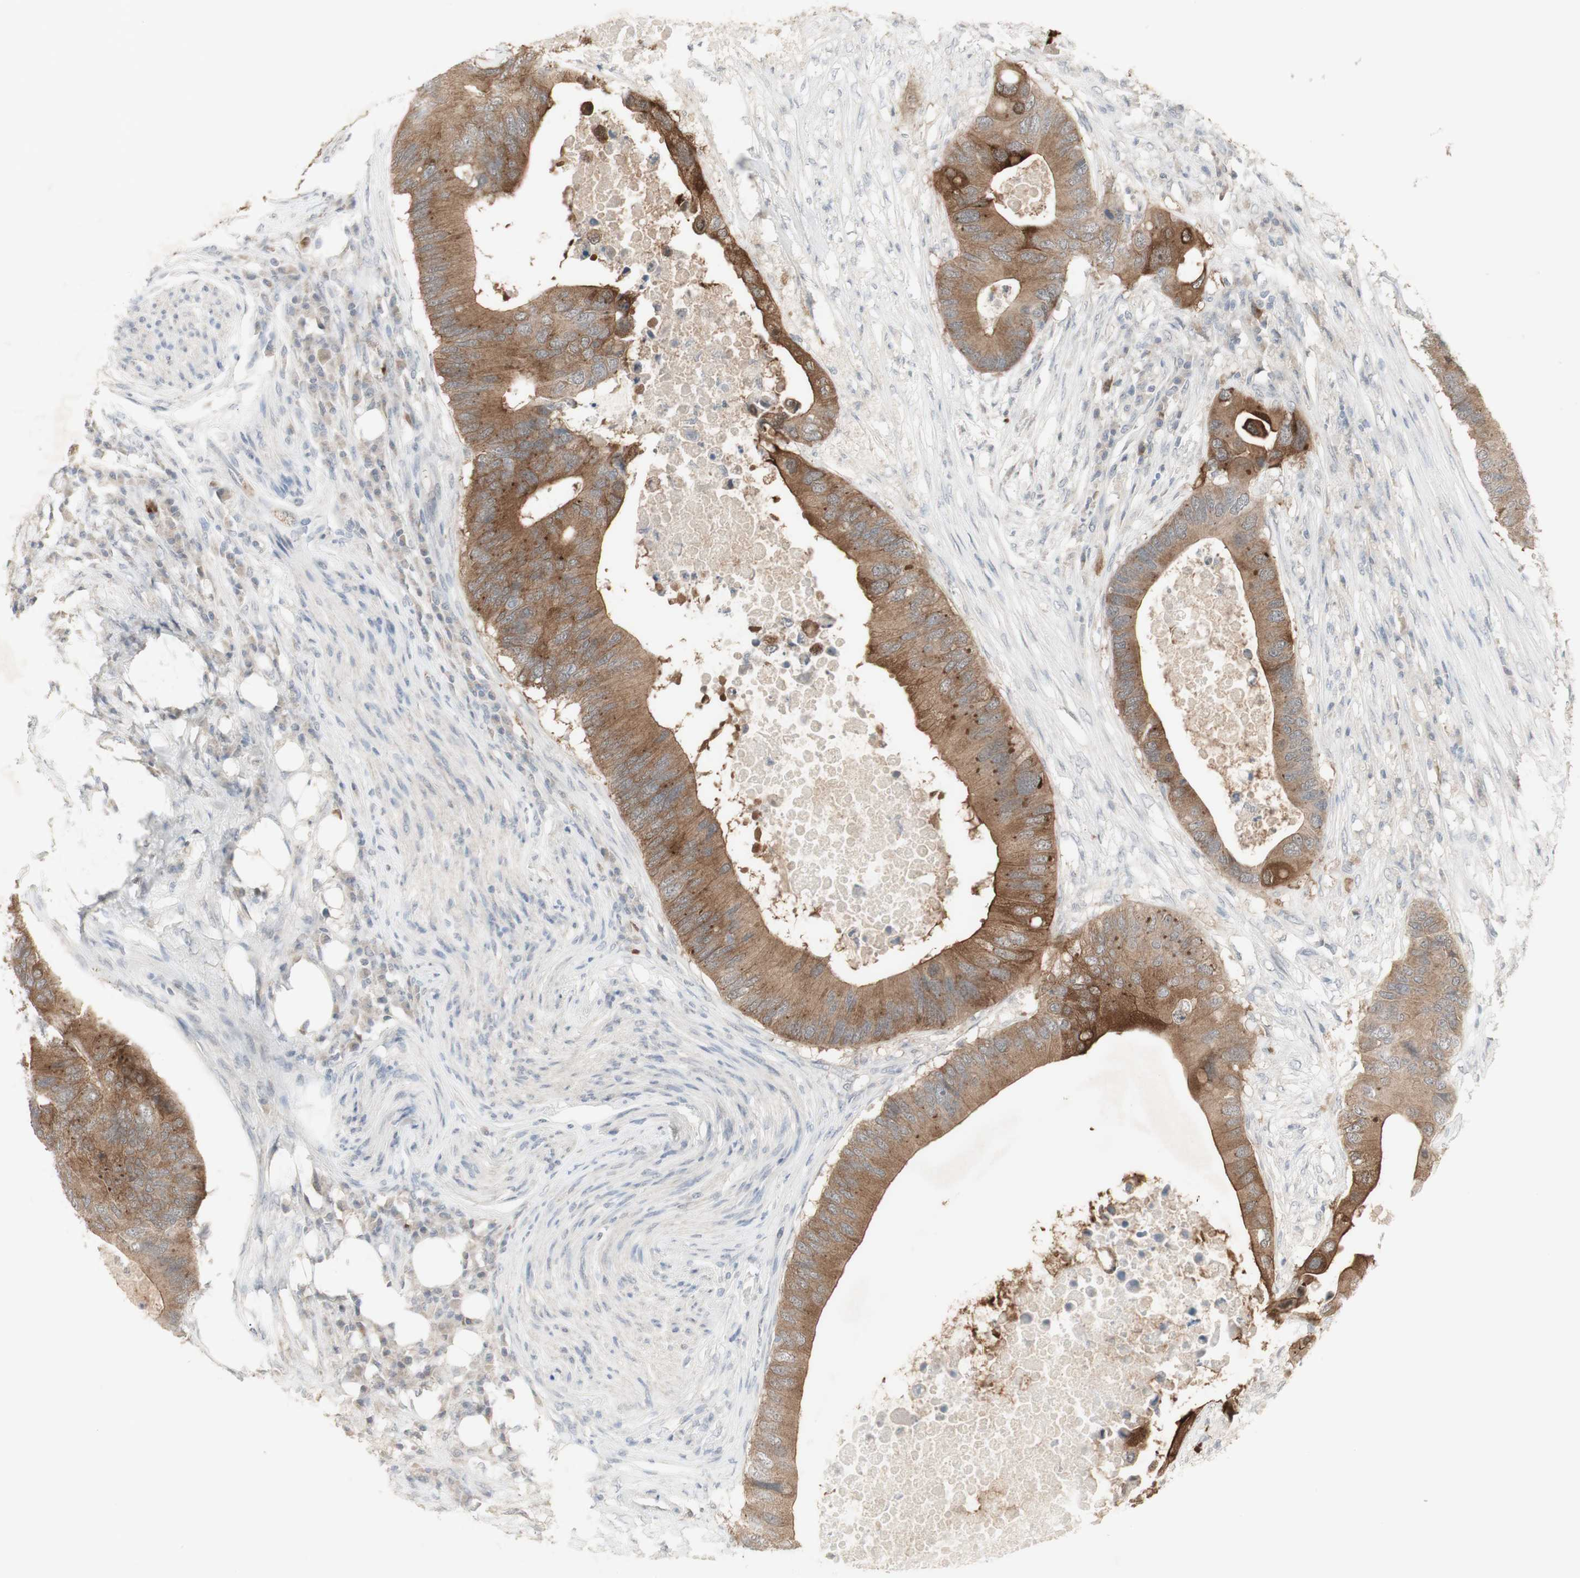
{"staining": {"intensity": "moderate", "quantity": ">75%", "location": "cytoplasmic/membranous"}, "tissue": "colorectal cancer", "cell_type": "Tumor cells", "image_type": "cancer", "snomed": [{"axis": "morphology", "description": "Adenocarcinoma, NOS"}, {"axis": "topography", "description": "Colon"}], "caption": "Immunohistochemistry (IHC) of human colorectal cancer (adenocarcinoma) displays medium levels of moderate cytoplasmic/membranous positivity in approximately >75% of tumor cells.", "gene": "C1orf116", "patient": {"sex": "male", "age": 71}}